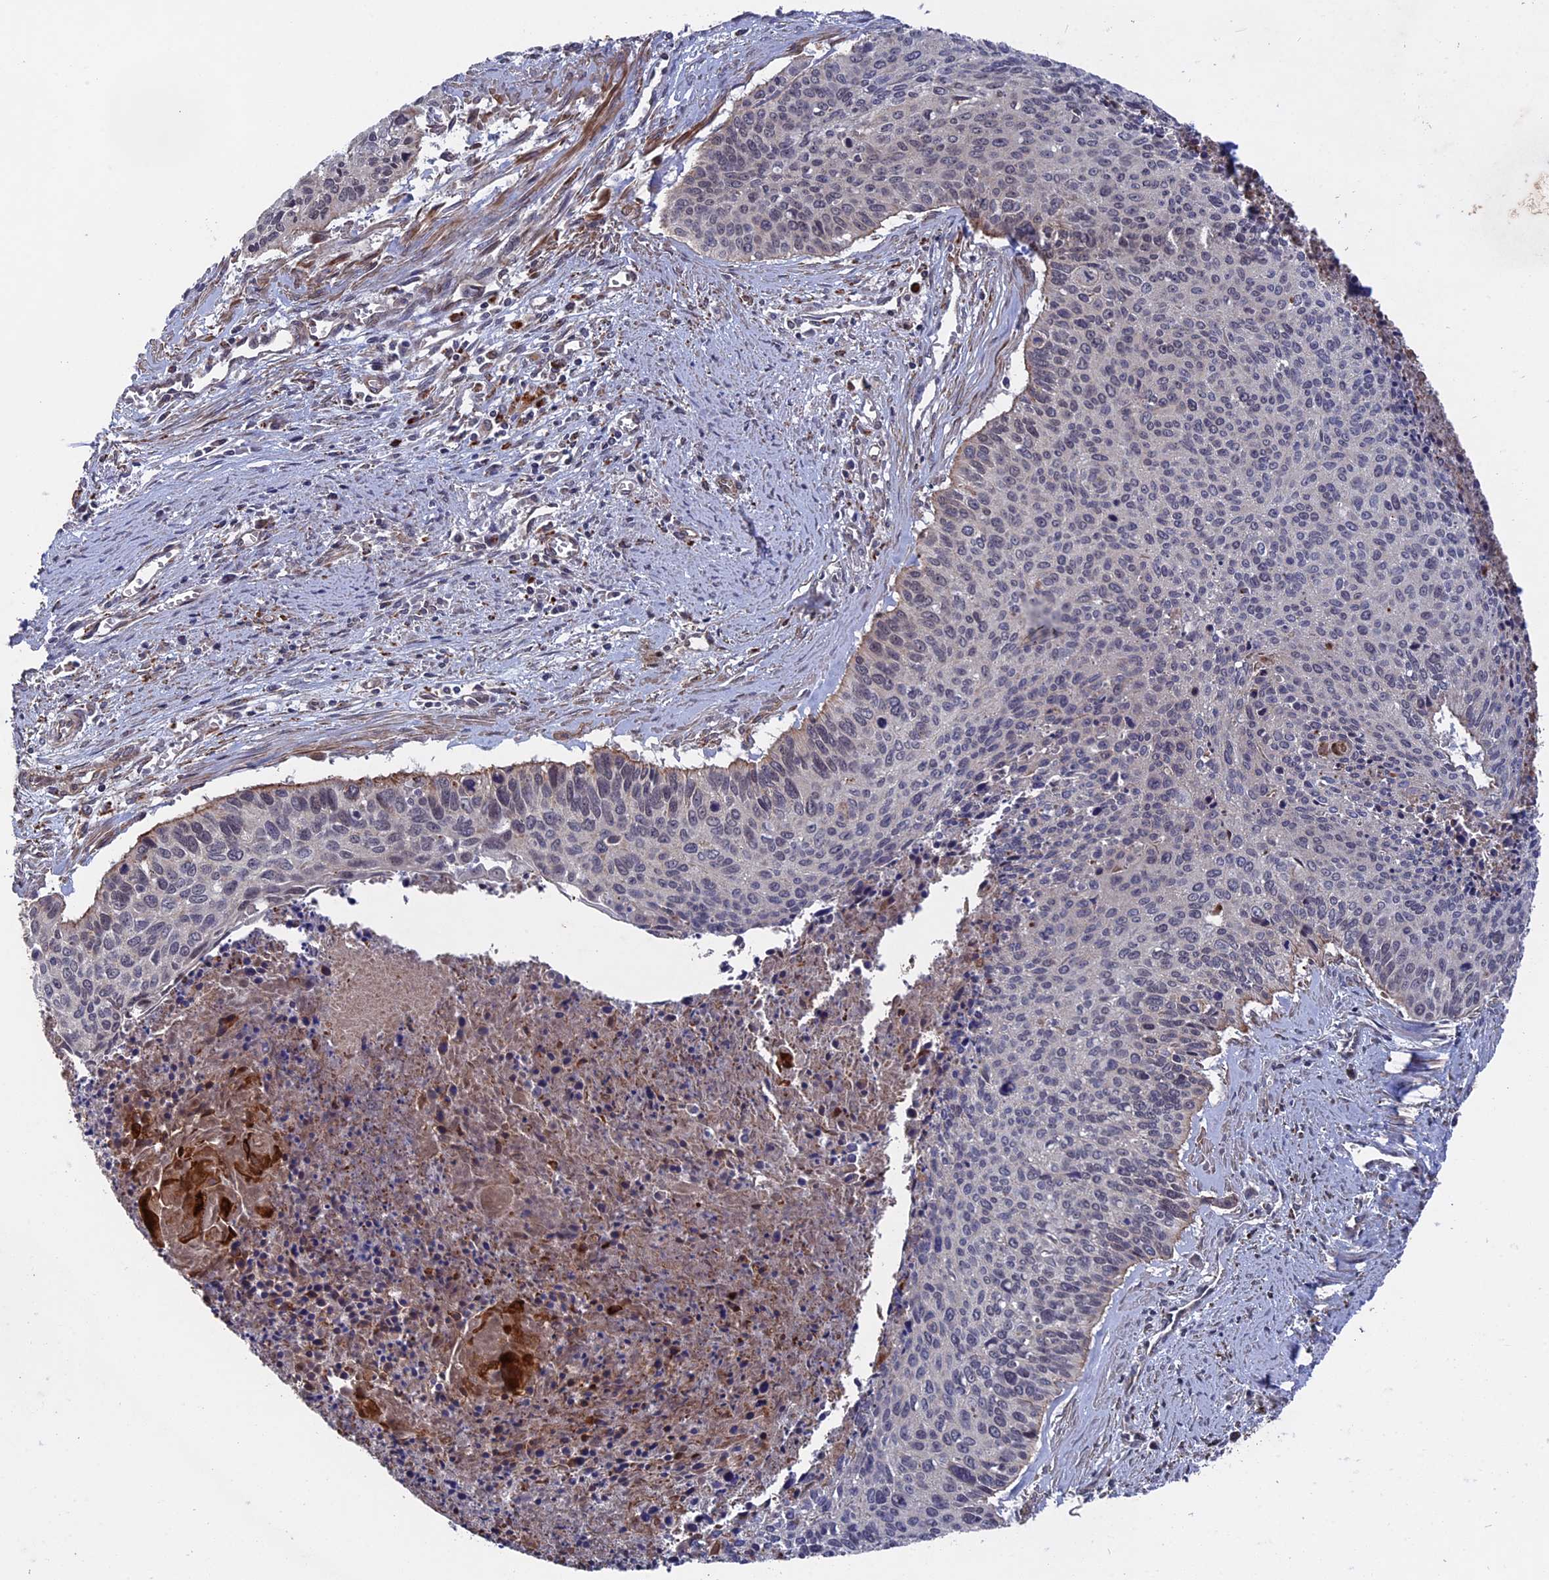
{"staining": {"intensity": "moderate", "quantity": "25%-75%", "location": "nuclear"}, "tissue": "cervical cancer", "cell_type": "Tumor cells", "image_type": "cancer", "snomed": [{"axis": "morphology", "description": "Squamous cell carcinoma, NOS"}, {"axis": "topography", "description": "Cervix"}], "caption": "Immunohistochemical staining of cervical squamous cell carcinoma exhibits moderate nuclear protein staining in approximately 25%-75% of tumor cells.", "gene": "NOSIP", "patient": {"sex": "female", "age": 55}}